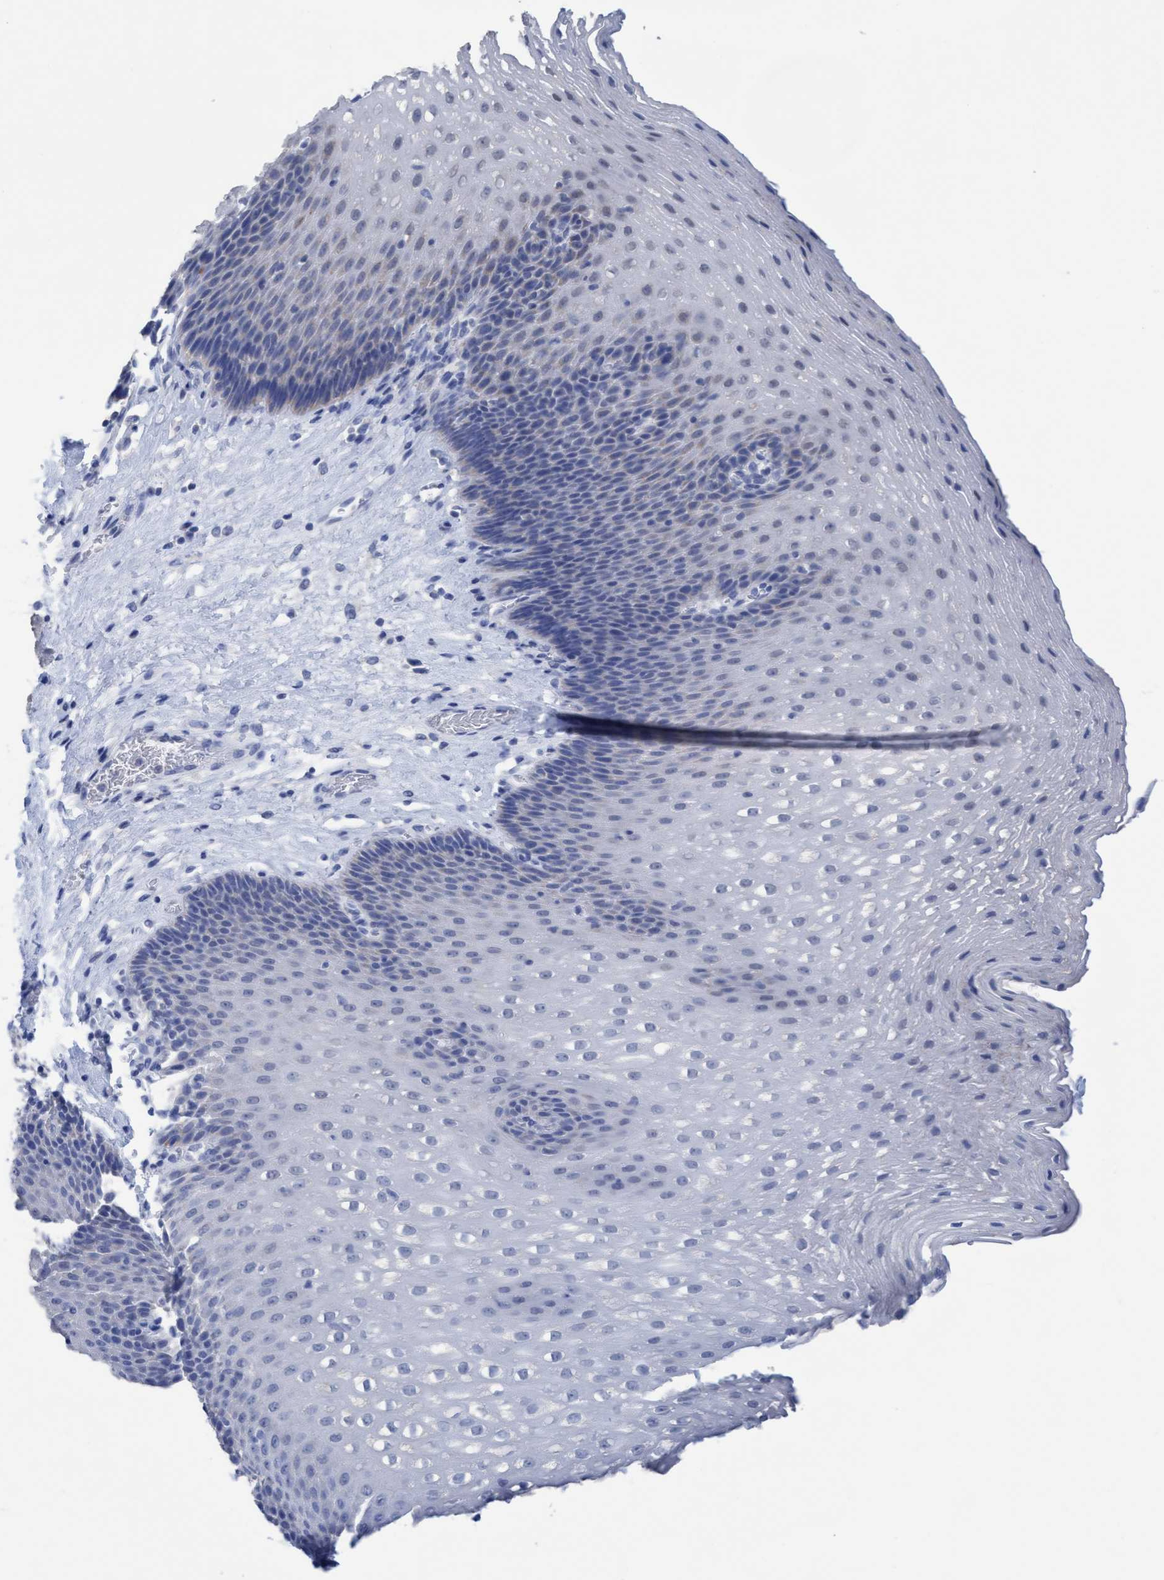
{"staining": {"intensity": "negative", "quantity": "none", "location": "none"}, "tissue": "esophagus", "cell_type": "Squamous epithelial cells", "image_type": "normal", "snomed": [{"axis": "morphology", "description": "Normal tissue, NOS"}, {"axis": "topography", "description": "Esophagus"}], "caption": "DAB (3,3'-diaminobenzidine) immunohistochemical staining of benign human esophagus shows no significant staining in squamous epithelial cells.", "gene": "RSAD1", "patient": {"sex": "male", "age": 48}}